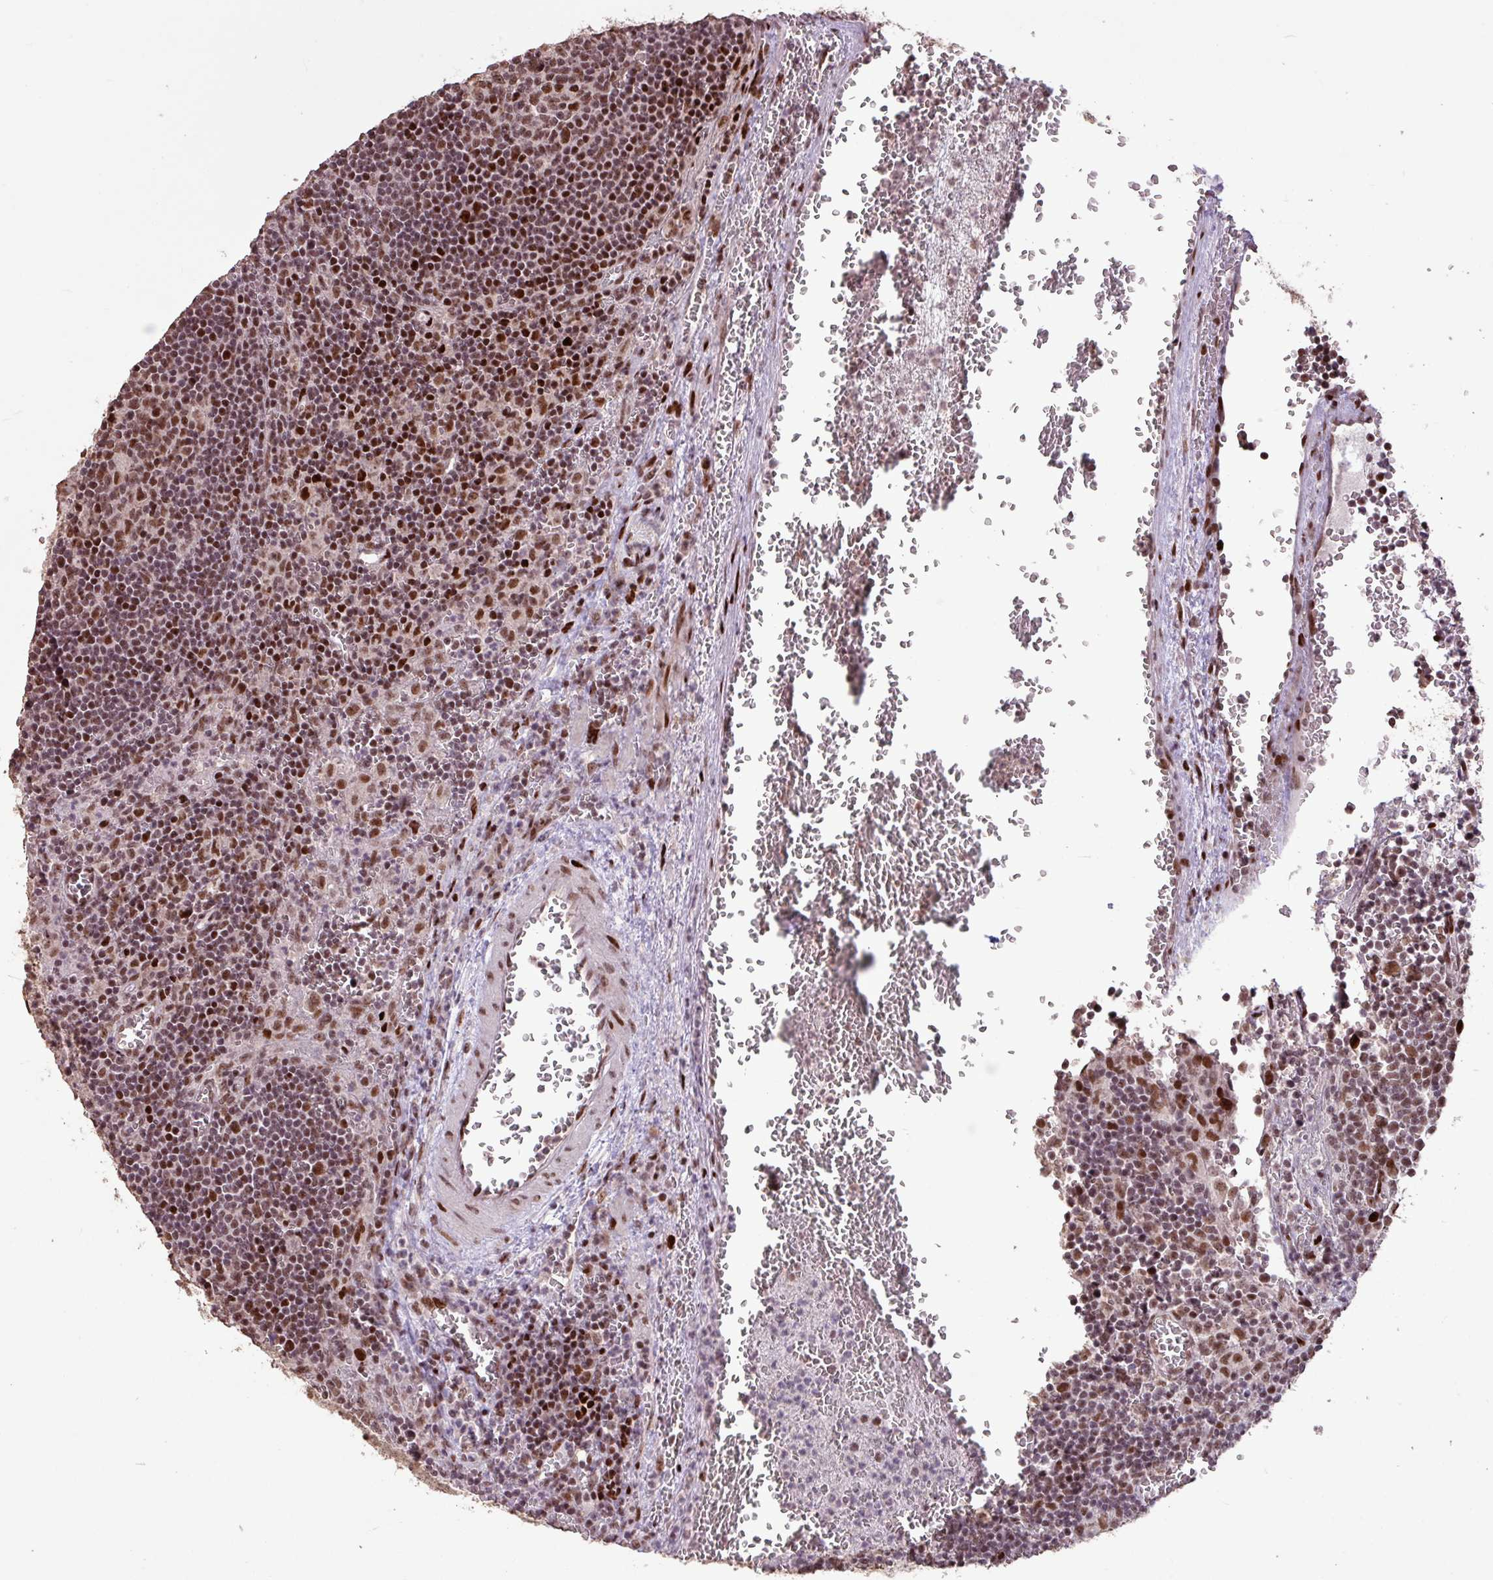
{"staining": {"intensity": "moderate", "quantity": ">75%", "location": "nuclear"}, "tissue": "lymph node", "cell_type": "Germinal center cells", "image_type": "normal", "snomed": [{"axis": "morphology", "description": "Normal tissue, NOS"}, {"axis": "topography", "description": "Lymph node"}], "caption": "This photomicrograph demonstrates unremarkable lymph node stained with immunohistochemistry to label a protein in brown. The nuclear of germinal center cells show moderate positivity for the protein. Nuclei are counter-stained blue.", "gene": "ZNF709", "patient": {"sex": "male", "age": 50}}